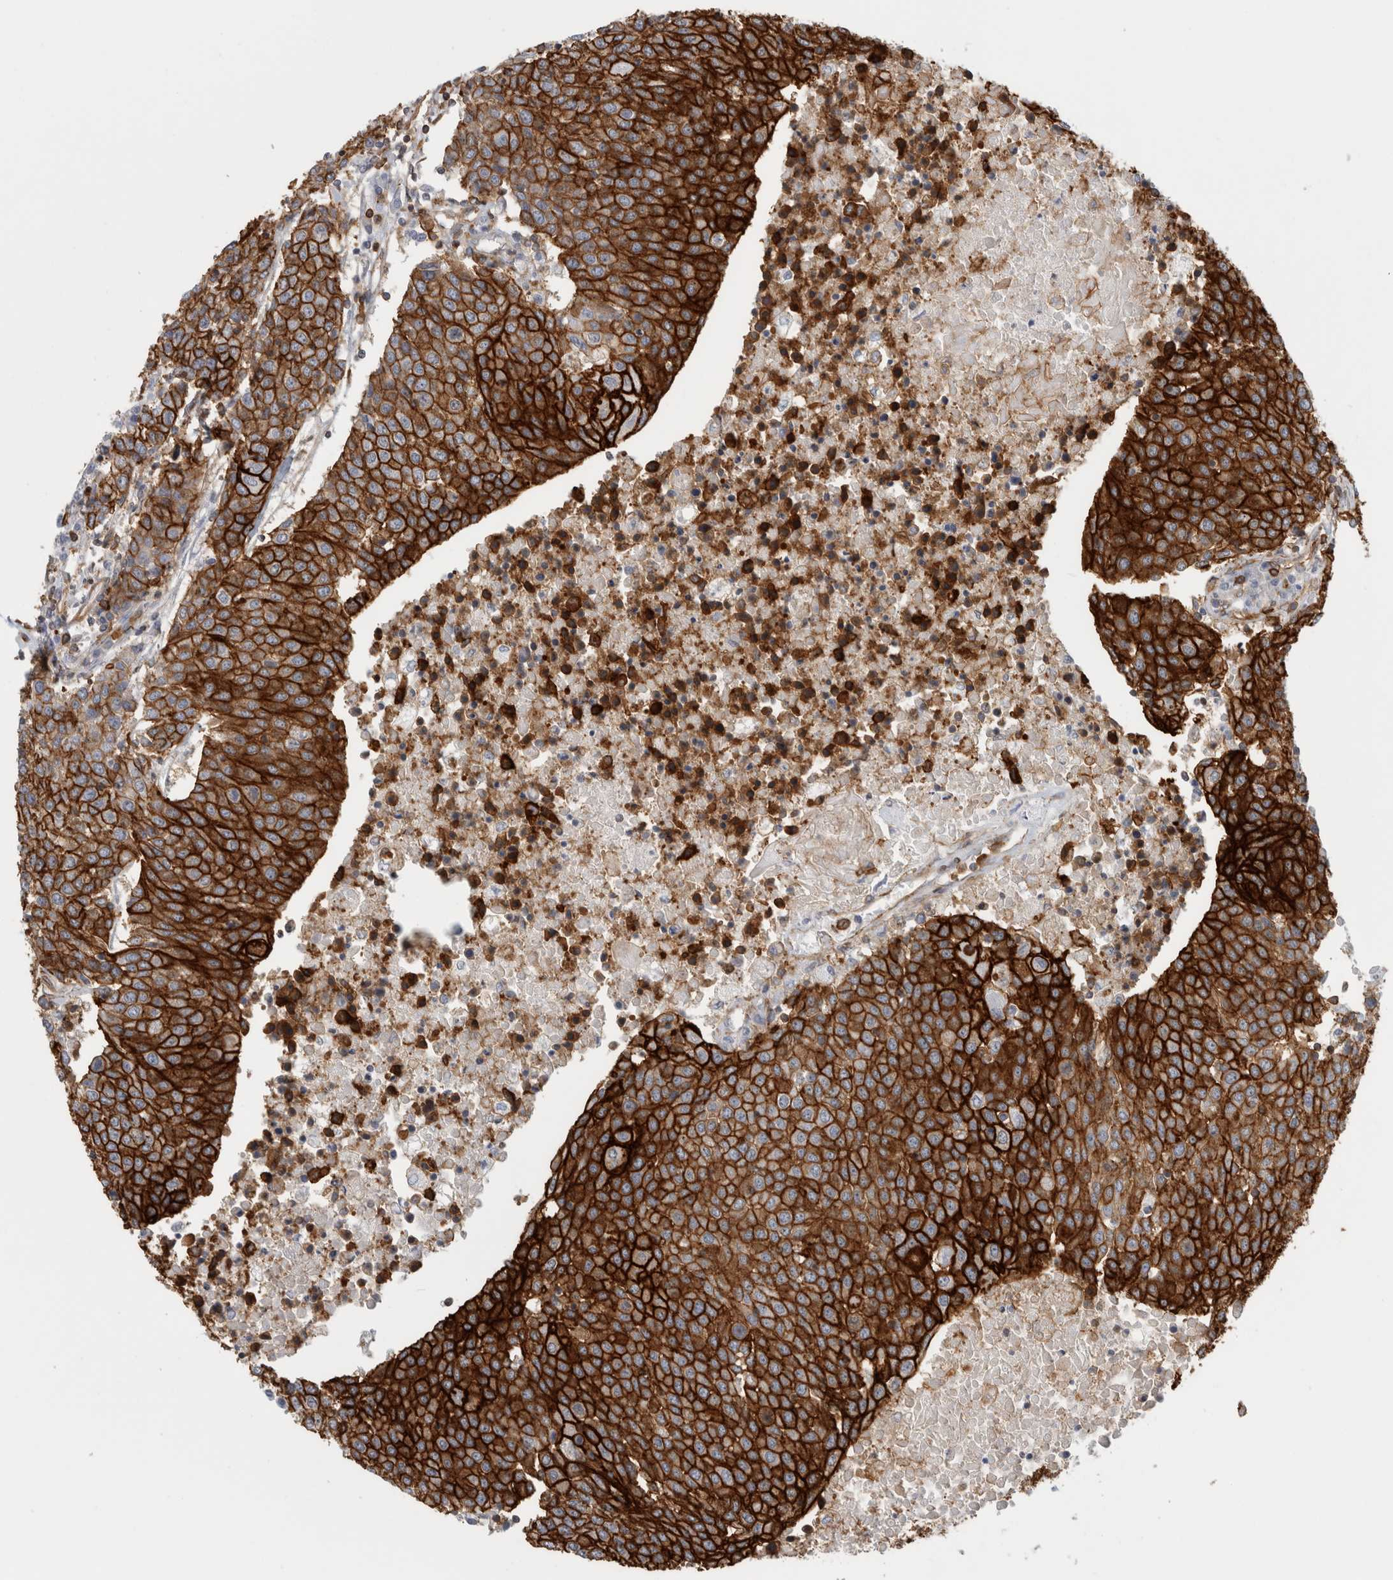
{"staining": {"intensity": "strong", "quantity": ">75%", "location": "cytoplasmic/membranous"}, "tissue": "urothelial cancer", "cell_type": "Tumor cells", "image_type": "cancer", "snomed": [{"axis": "morphology", "description": "Urothelial carcinoma, High grade"}, {"axis": "topography", "description": "Urinary bladder"}], "caption": "Approximately >75% of tumor cells in urothelial carcinoma (high-grade) display strong cytoplasmic/membranous protein expression as visualized by brown immunohistochemical staining.", "gene": "AHNAK", "patient": {"sex": "female", "age": 85}}